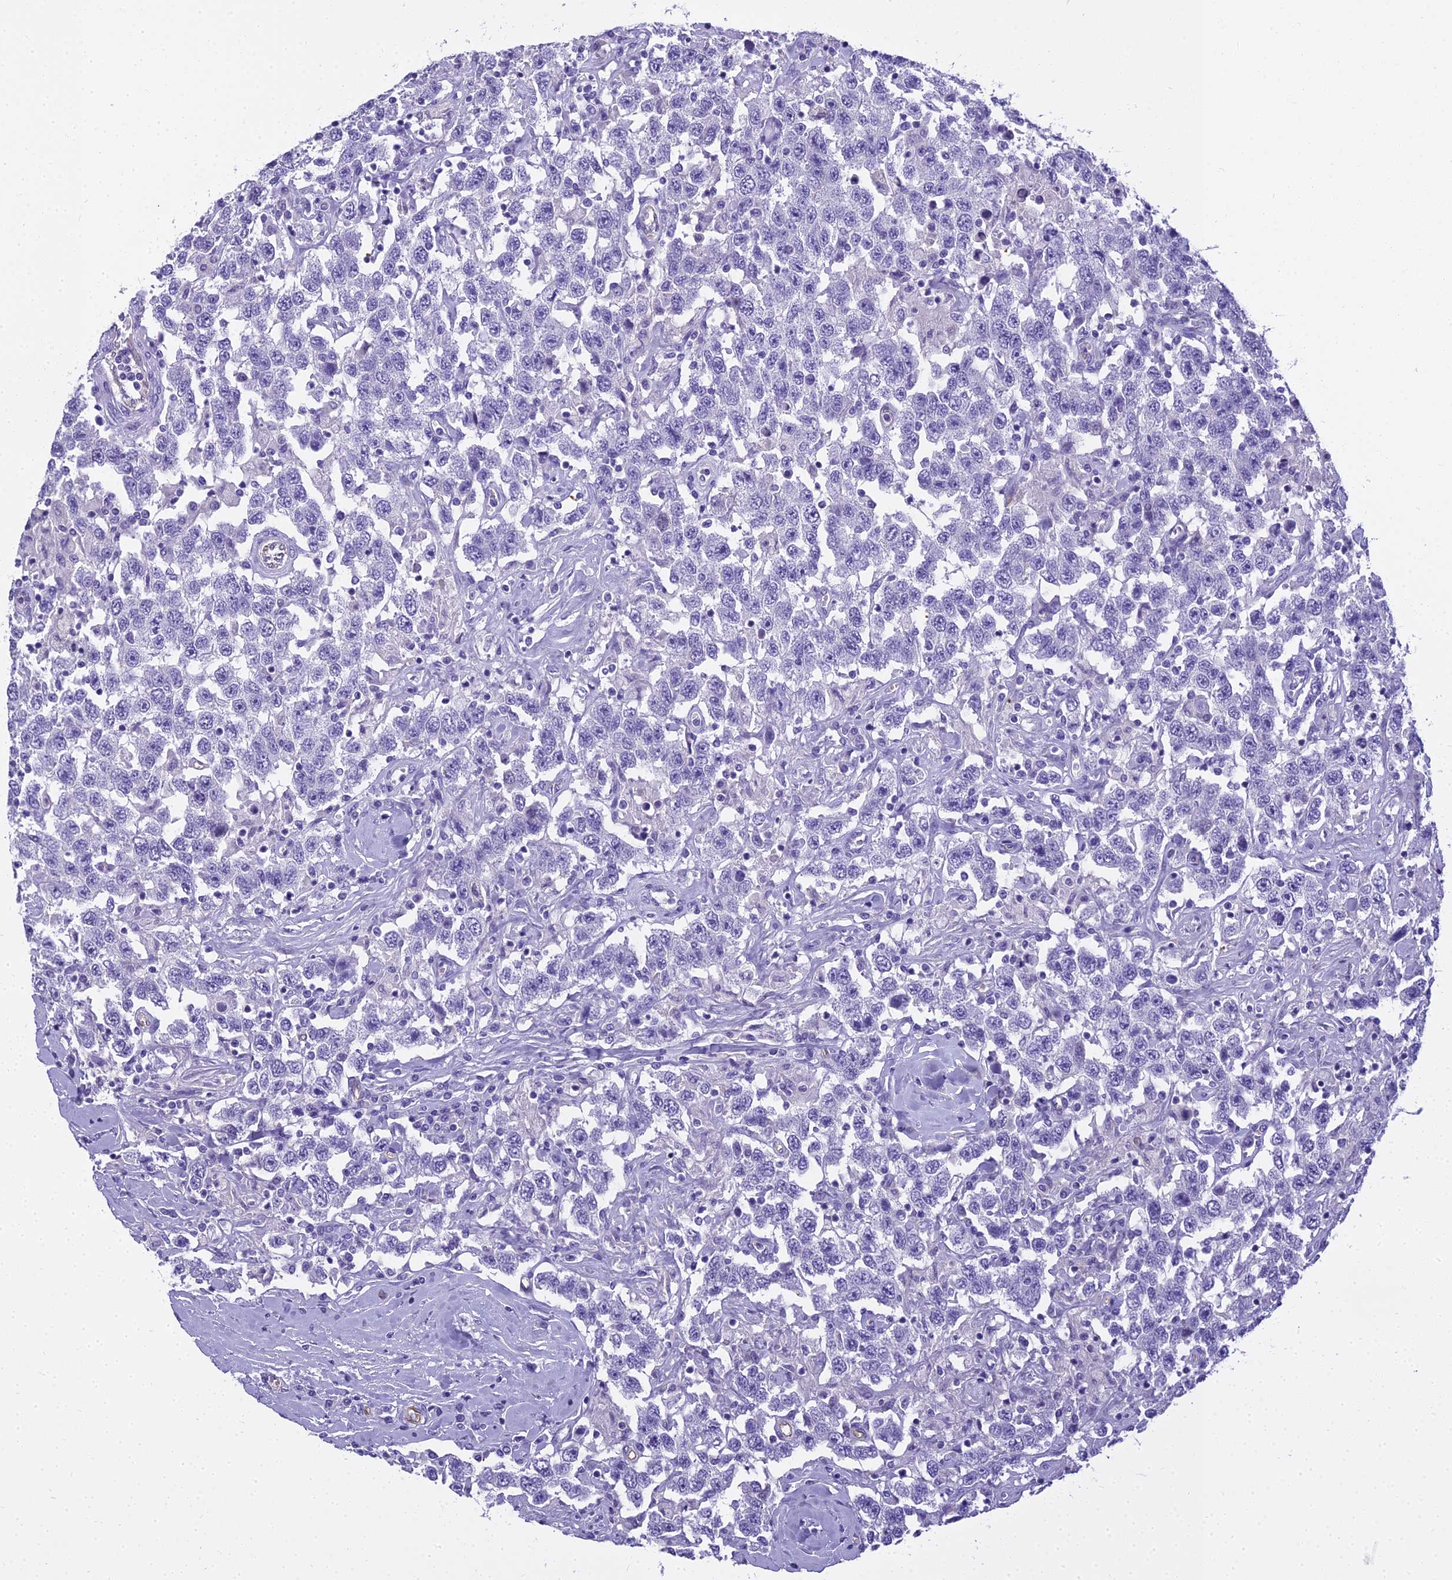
{"staining": {"intensity": "negative", "quantity": "none", "location": "none"}, "tissue": "testis cancer", "cell_type": "Tumor cells", "image_type": "cancer", "snomed": [{"axis": "morphology", "description": "Seminoma, NOS"}, {"axis": "topography", "description": "Testis"}], "caption": "Immunohistochemistry of human testis cancer exhibits no expression in tumor cells.", "gene": "NINJ1", "patient": {"sex": "male", "age": 41}}